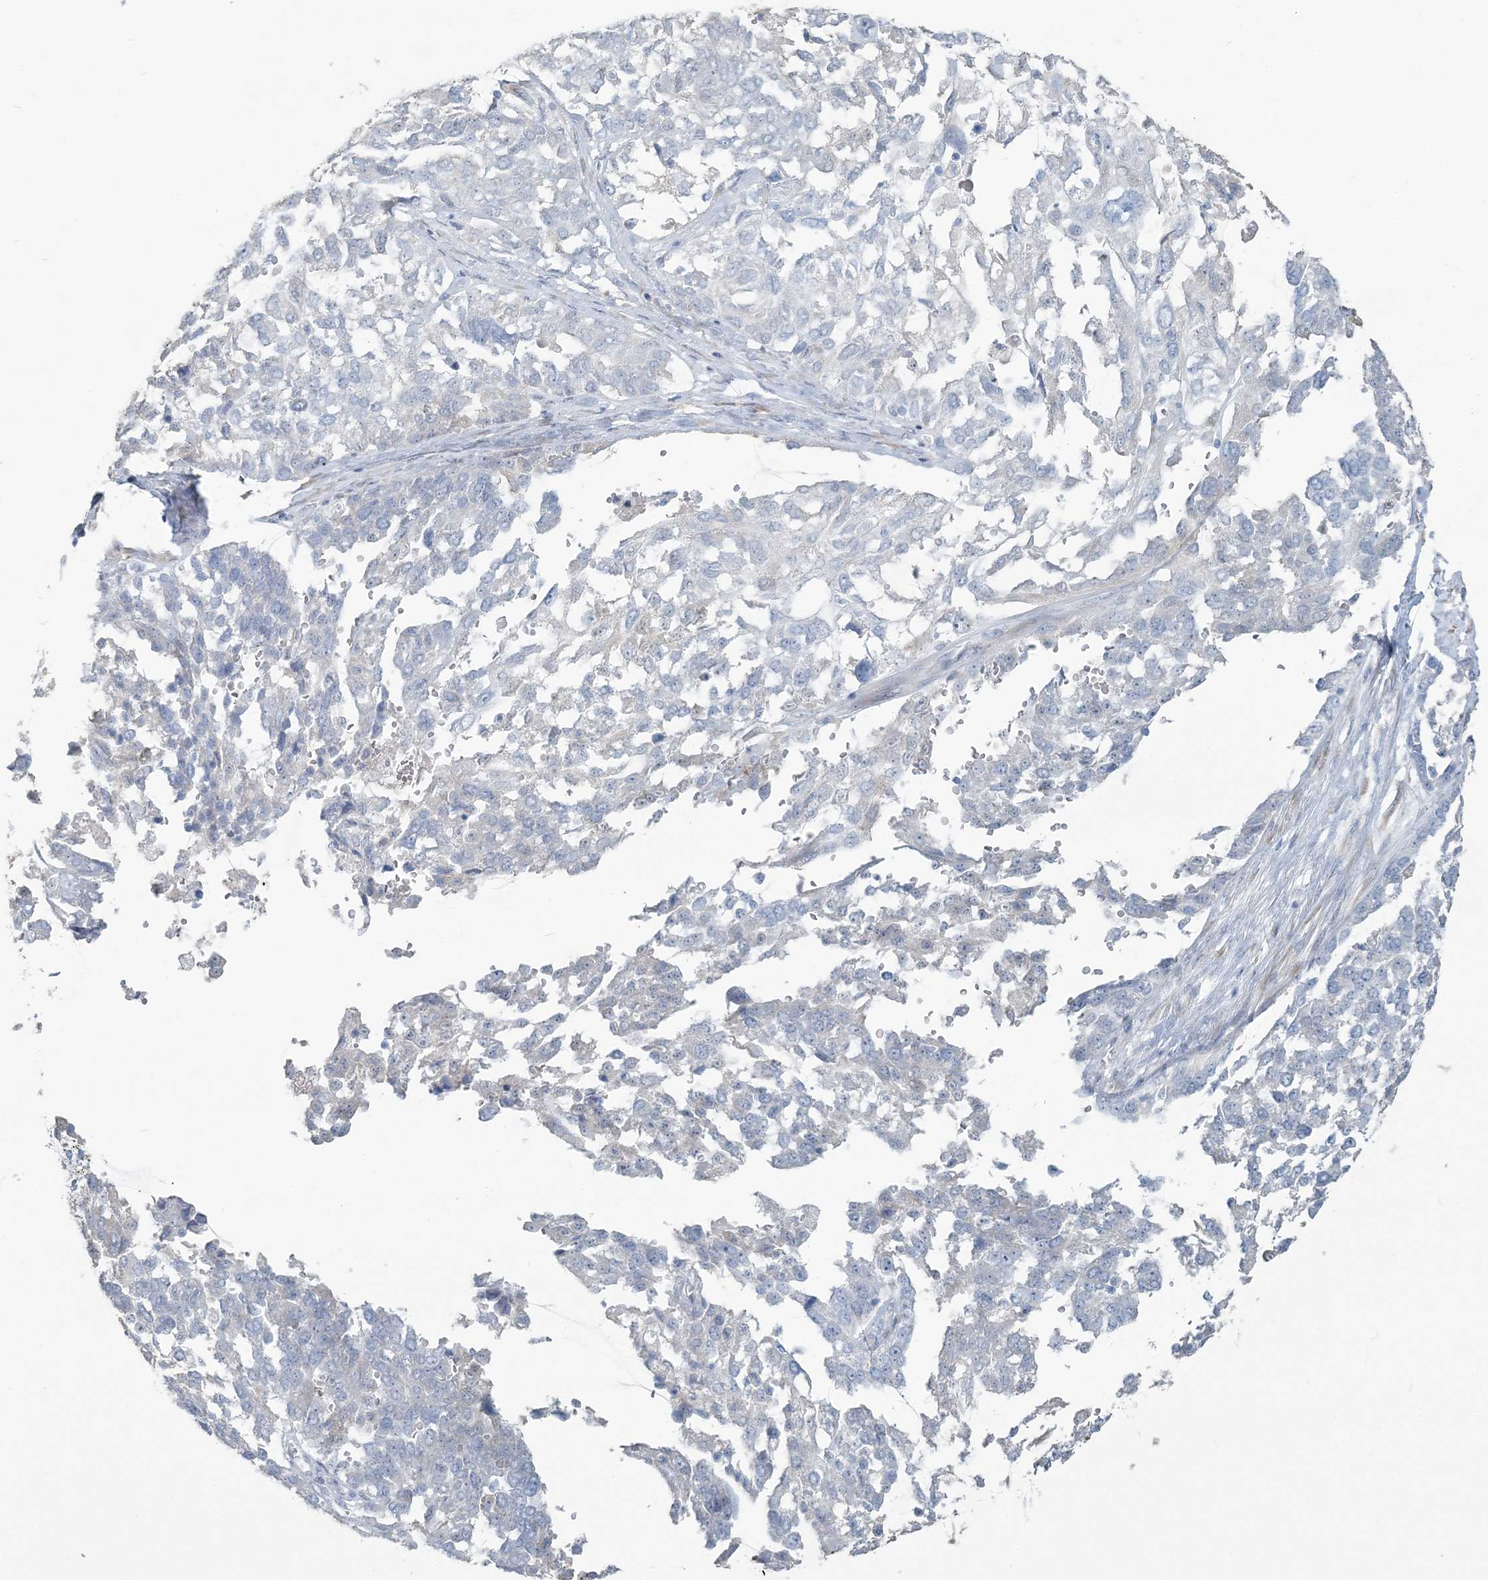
{"staining": {"intensity": "negative", "quantity": "none", "location": "none"}, "tissue": "ovarian cancer", "cell_type": "Tumor cells", "image_type": "cancer", "snomed": [{"axis": "morphology", "description": "Cystadenocarcinoma, serous, NOS"}, {"axis": "topography", "description": "Ovary"}], "caption": "Image shows no protein positivity in tumor cells of ovarian serous cystadenocarcinoma tissue. (Stains: DAB (3,3'-diaminobenzidine) IHC with hematoxylin counter stain, Microscopy: brightfield microscopy at high magnification).", "gene": "CMBL", "patient": {"sex": "female", "age": 44}}